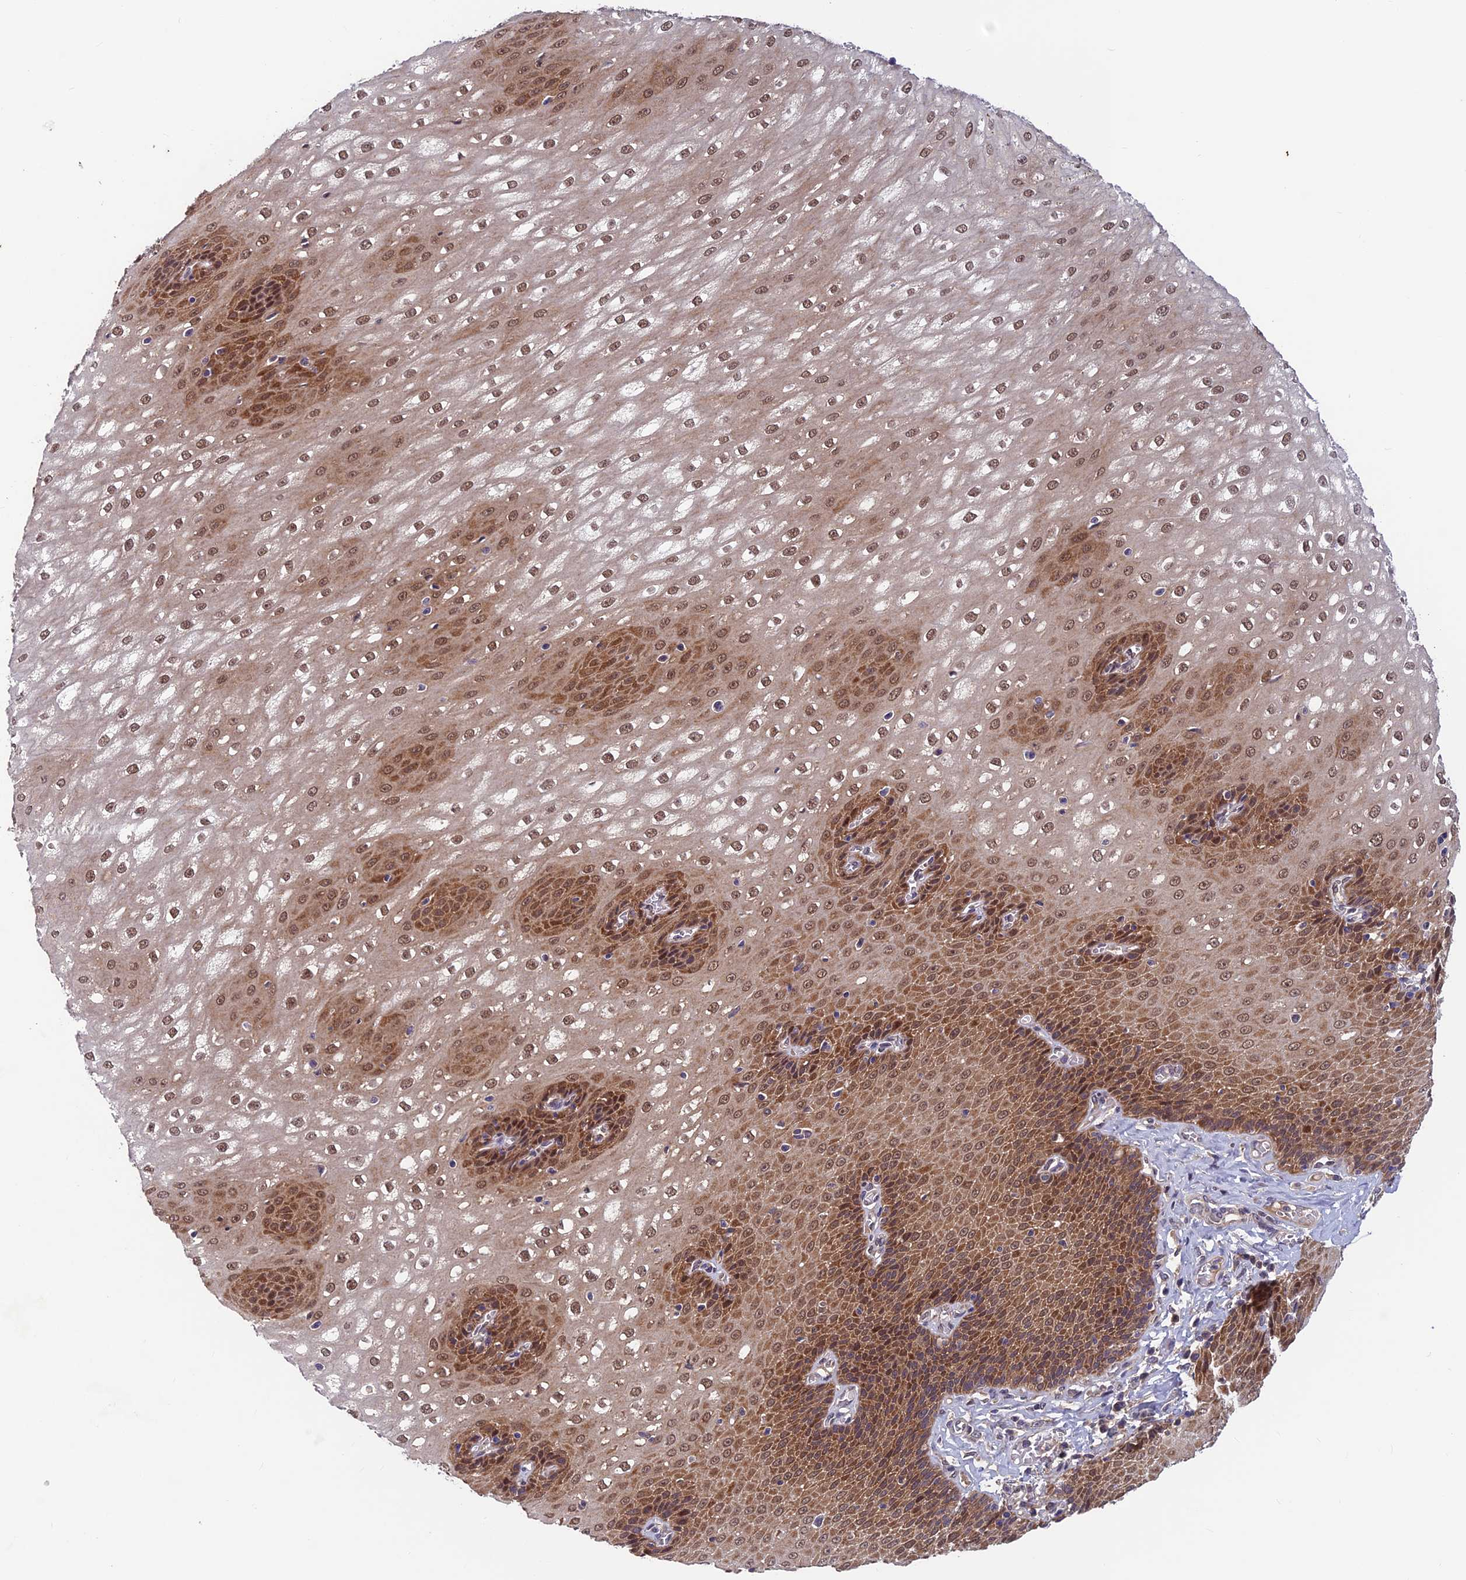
{"staining": {"intensity": "moderate", "quantity": ">75%", "location": "cytoplasmic/membranous,nuclear"}, "tissue": "esophagus", "cell_type": "Squamous epithelial cells", "image_type": "normal", "snomed": [{"axis": "morphology", "description": "Normal tissue, NOS"}, {"axis": "topography", "description": "Esophagus"}], "caption": "This micrograph shows IHC staining of benign esophagus, with medium moderate cytoplasmic/membranous,nuclear staining in about >75% of squamous epithelial cells.", "gene": "CCDC15", "patient": {"sex": "male", "age": 60}}